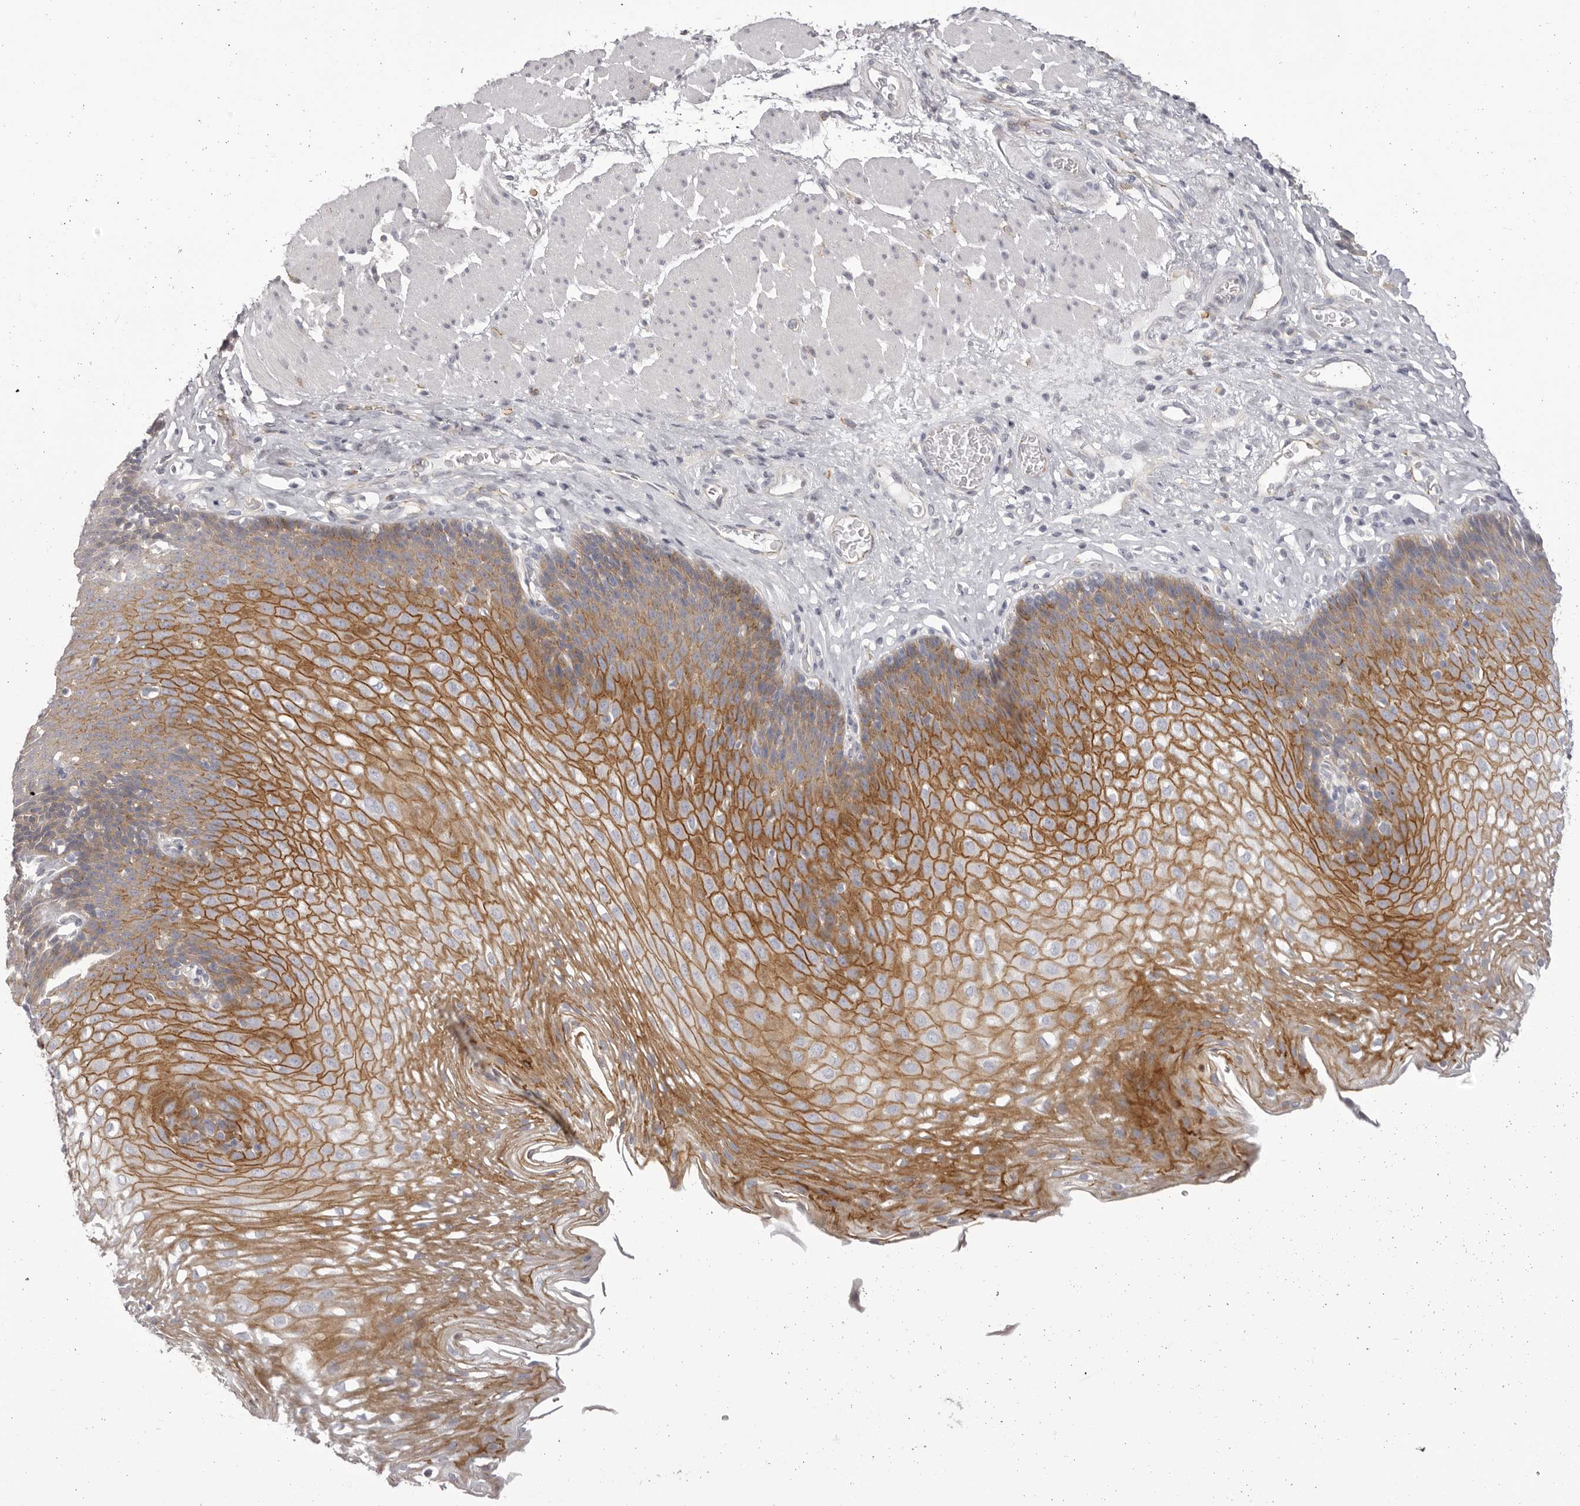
{"staining": {"intensity": "moderate", "quantity": "25%-75%", "location": "cytoplasmic/membranous"}, "tissue": "esophagus", "cell_type": "Squamous epithelial cells", "image_type": "normal", "snomed": [{"axis": "morphology", "description": "Normal tissue, NOS"}, {"axis": "topography", "description": "Esophagus"}], "caption": "DAB (3,3'-diaminobenzidine) immunohistochemical staining of normal esophagus exhibits moderate cytoplasmic/membranous protein staining in about 25%-75% of squamous epithelial cells. Using DAB (brown) and hematoxylin (blue) stains, captured at high magnification using brightfield microscopy.", "gene": "OTUD3", "patient": {"sex": "female", "age": 66}}